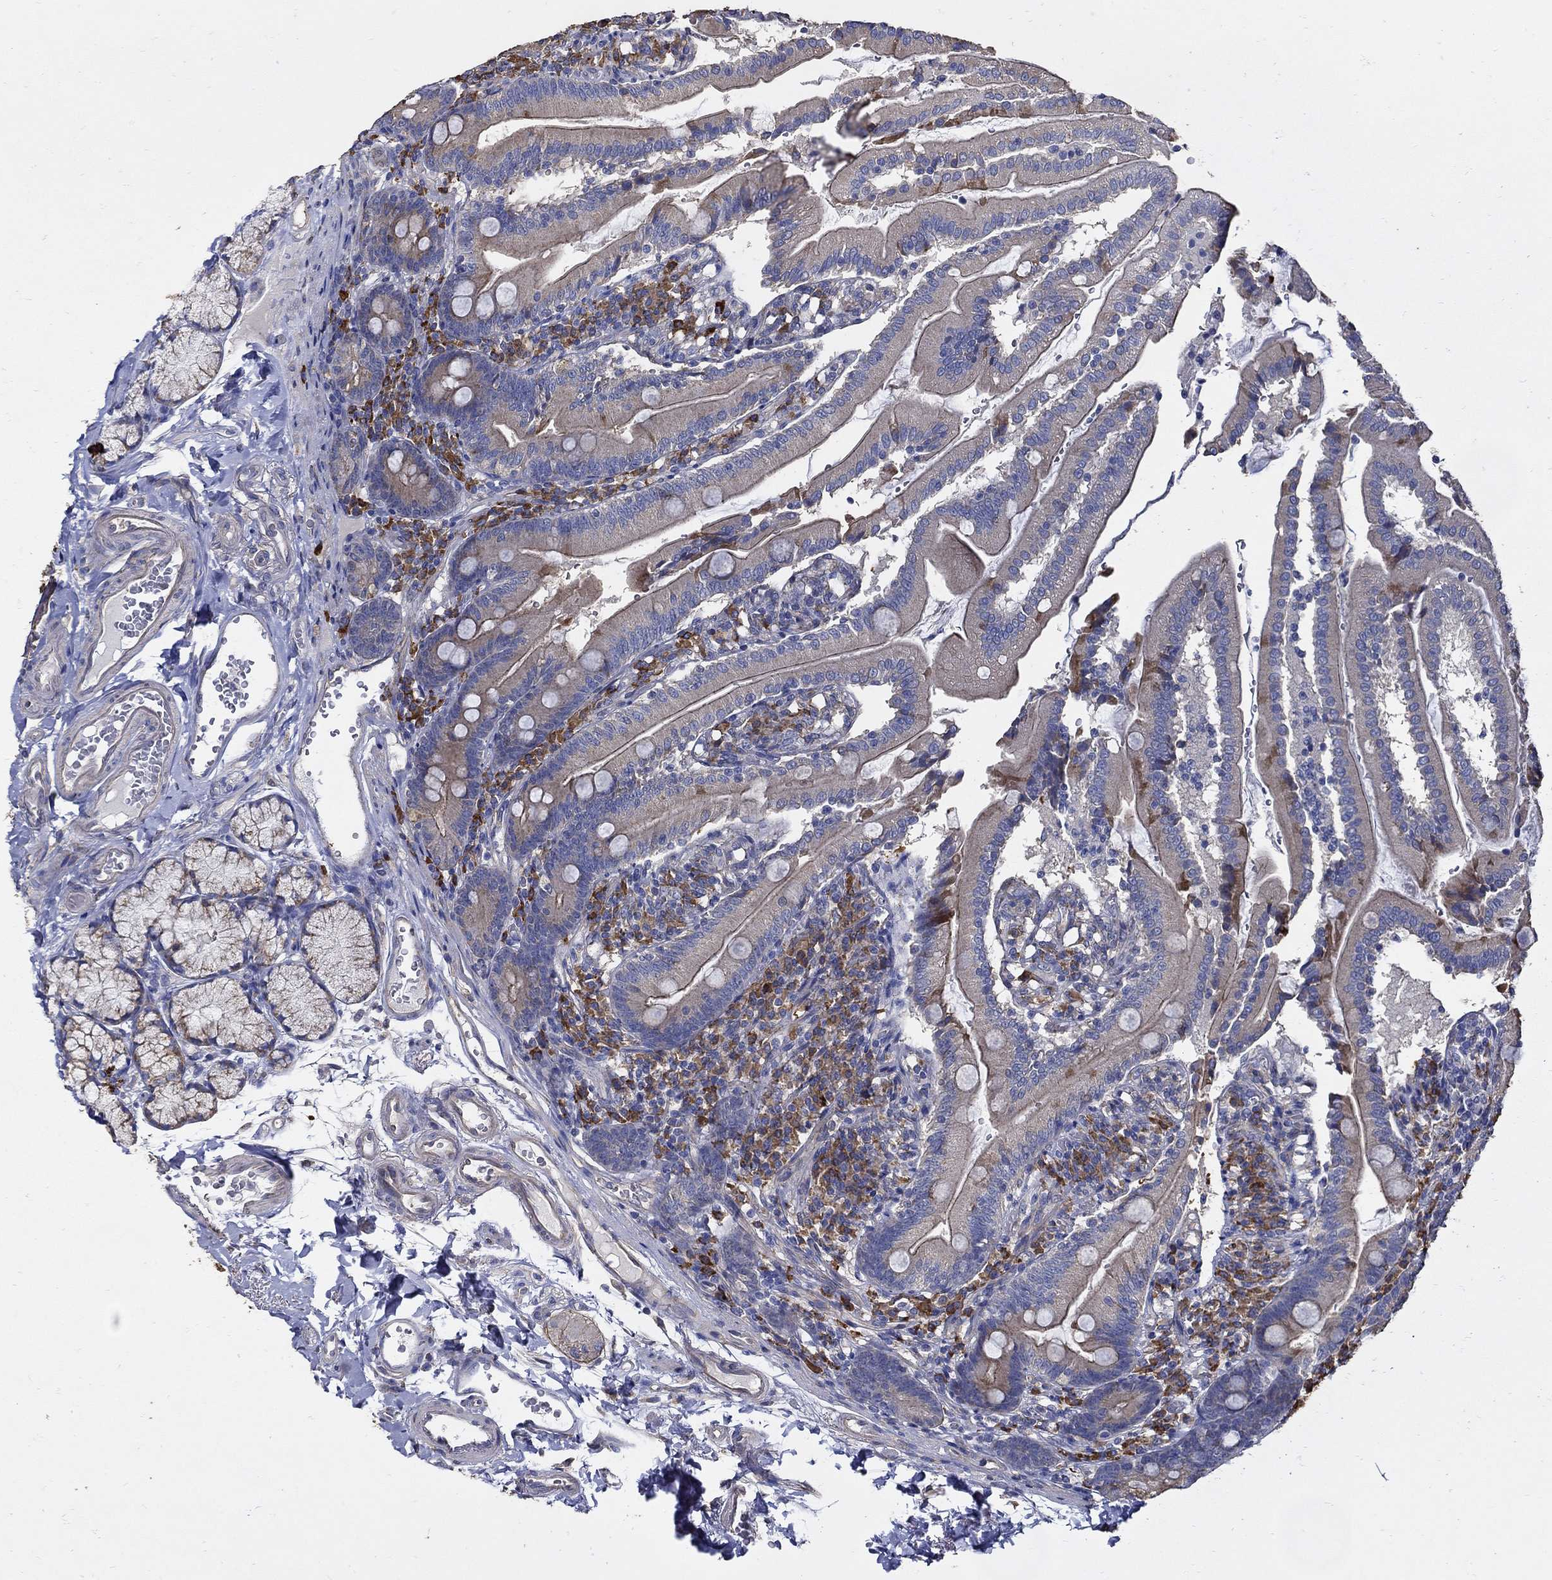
{"staining": {"intensity": "moderate", "quantity": "<25%", "location": "cytoplasmic/membranous"}, "tissue": "duodenum", "cell_type": "Glandular cells", "image_type": "normal", "snomed": [{"axis": "morphology", "description": "Normal tissue, NOS"}, {"axis": "topography", "description": "Duodenum"}], "caption": "A photomicrograph showing moderate cytoplasmic/membranous staining in approximately <25% of glandular cells in normal duodenum, as visualized by brown immunohistochemical staining.", "gene": "EMILIN3", "patient": {"sex": "female", "age": 67}}